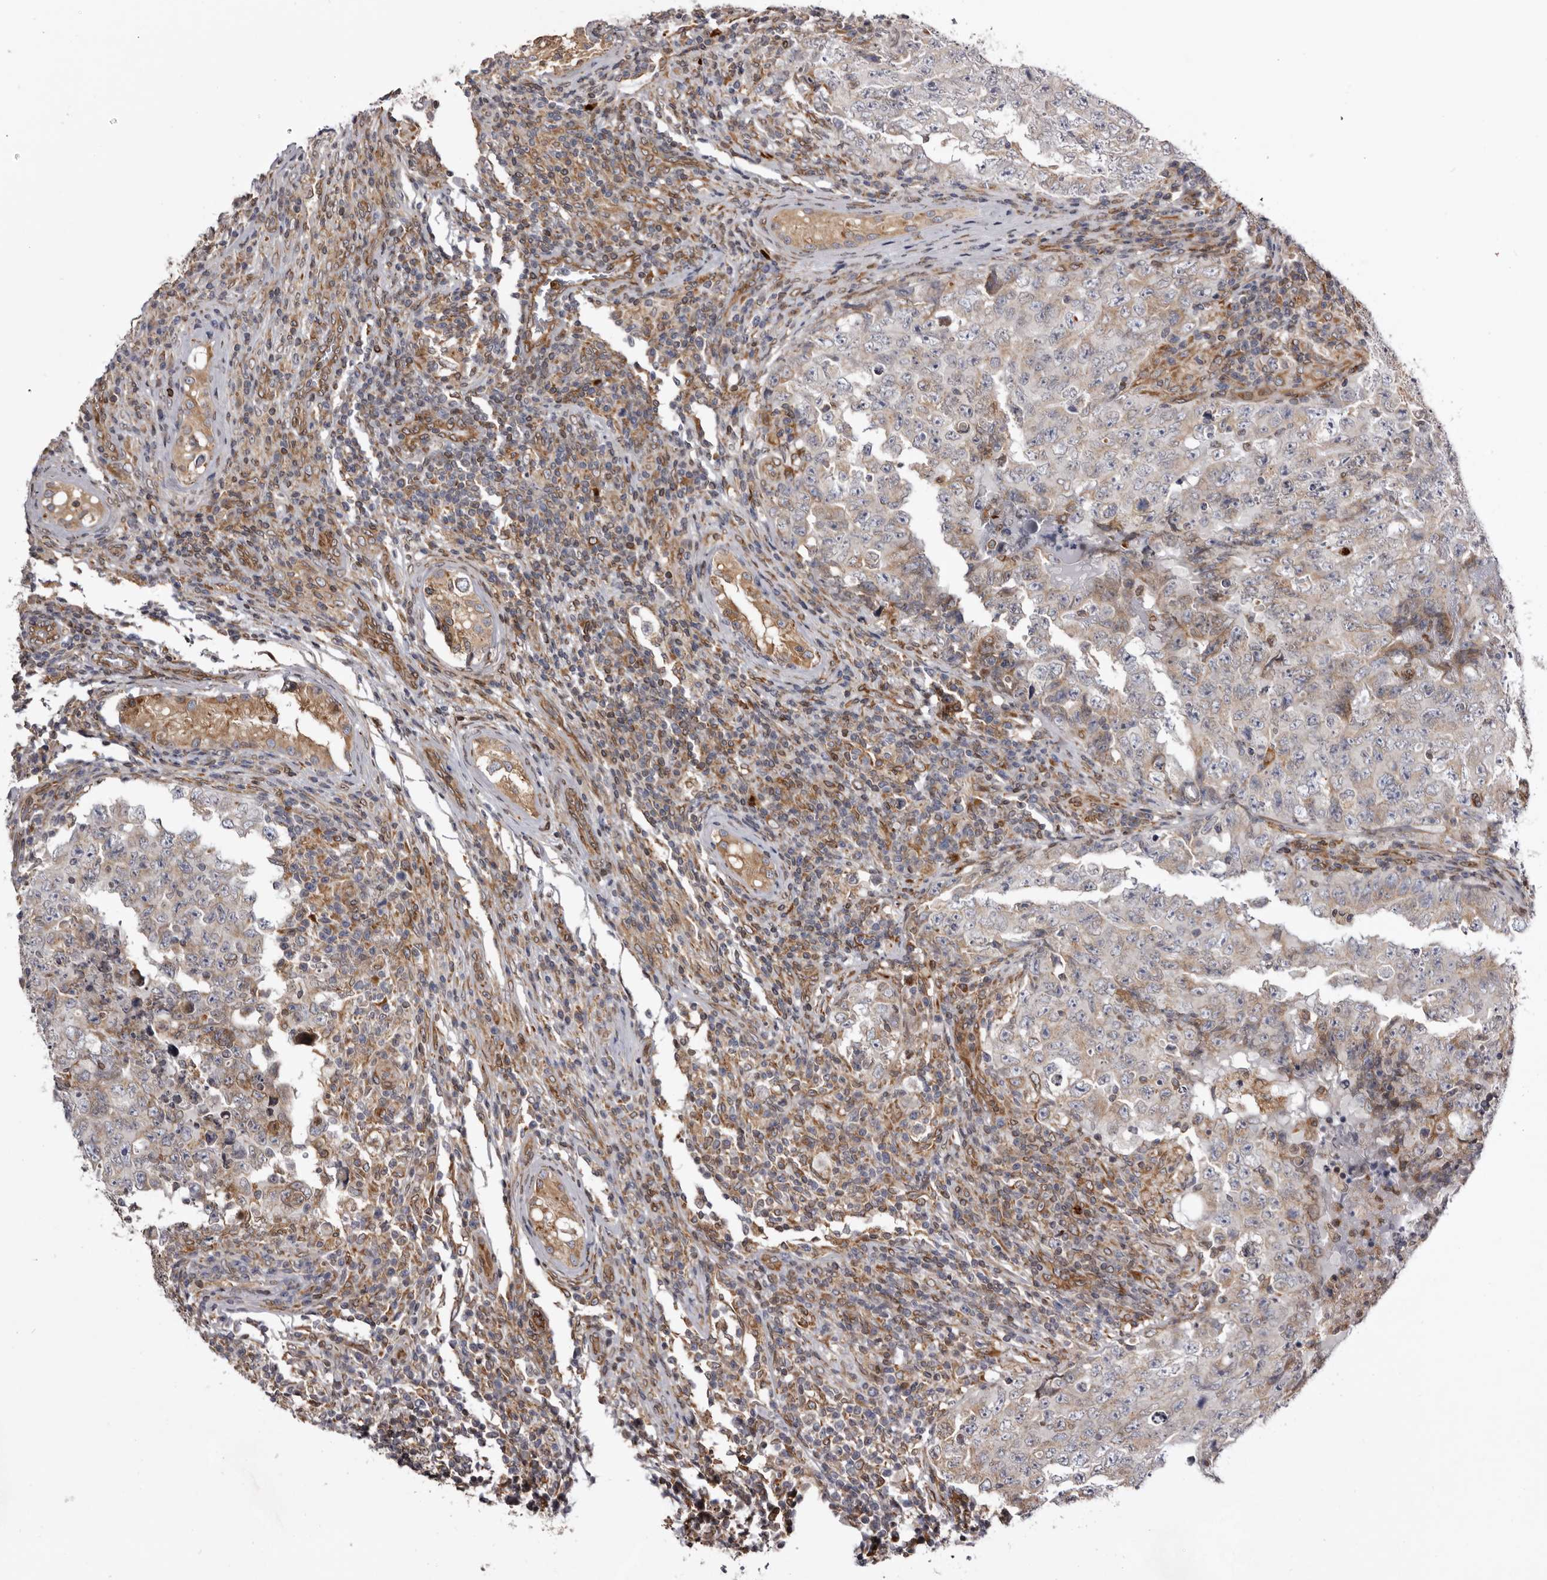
{"staining": {"intensity": "weak", "quantity": "<25%", "location": "cytoplasmic/membranous"}, "tissue": "testis cancer", "cell_type": "Tumor cells", "image_type": "cancer", "snomed": [{"axis": "morphology", "description": "Carcinoma, Embryonal, NOS"}, {"axis": "topography", "description": "Testis"}], "caption": "This is an immunohistochemistry photomicrograph of testis cancer (embryonal carcinoma). There is no staining in tumor cells.", "gene": "C4orf3", "patient": {"sex": "male", "age": 26}}